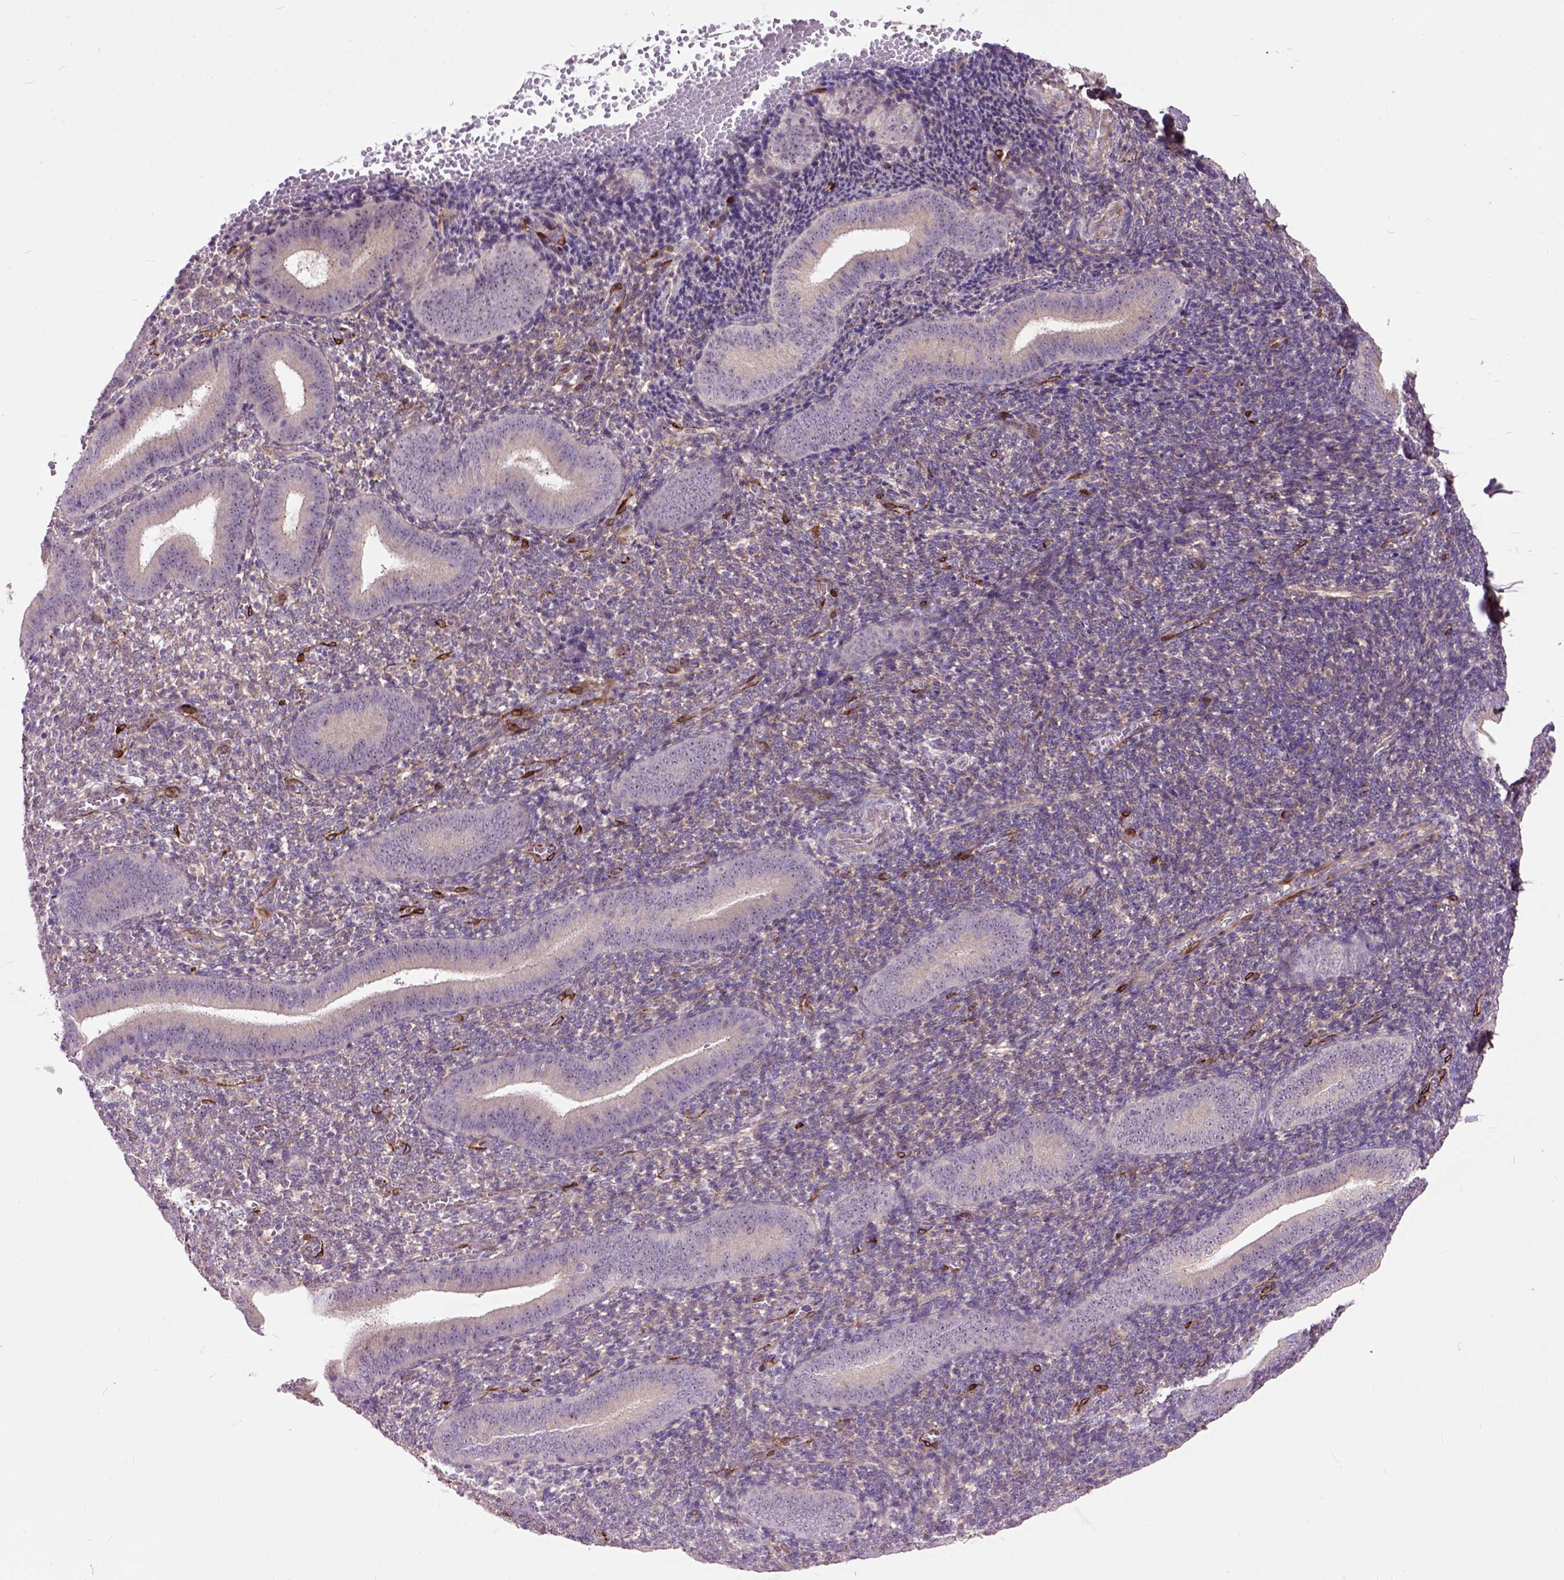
{"staining": {"intensity": "moderate", "quantity": "<25%", "location": "cytoplasmic/membranous"}, "tissue": "endometrium", "cell_type": "Cells in endometrial stroma", "image_type": "normal", "snomed": [{"axis": "morphology", "description": "Normal tissue, NOS"}, {"axis": "topography", "description": "Endometrium"}], "caption": "Endometrium stained for a protein (brown) exhibits moderate cytoplasmic/membranous positive expression in about <25% of cells in endometrial stroma.", "gene": "MAPT", "patient": {"sex": "female", "age": 25}}